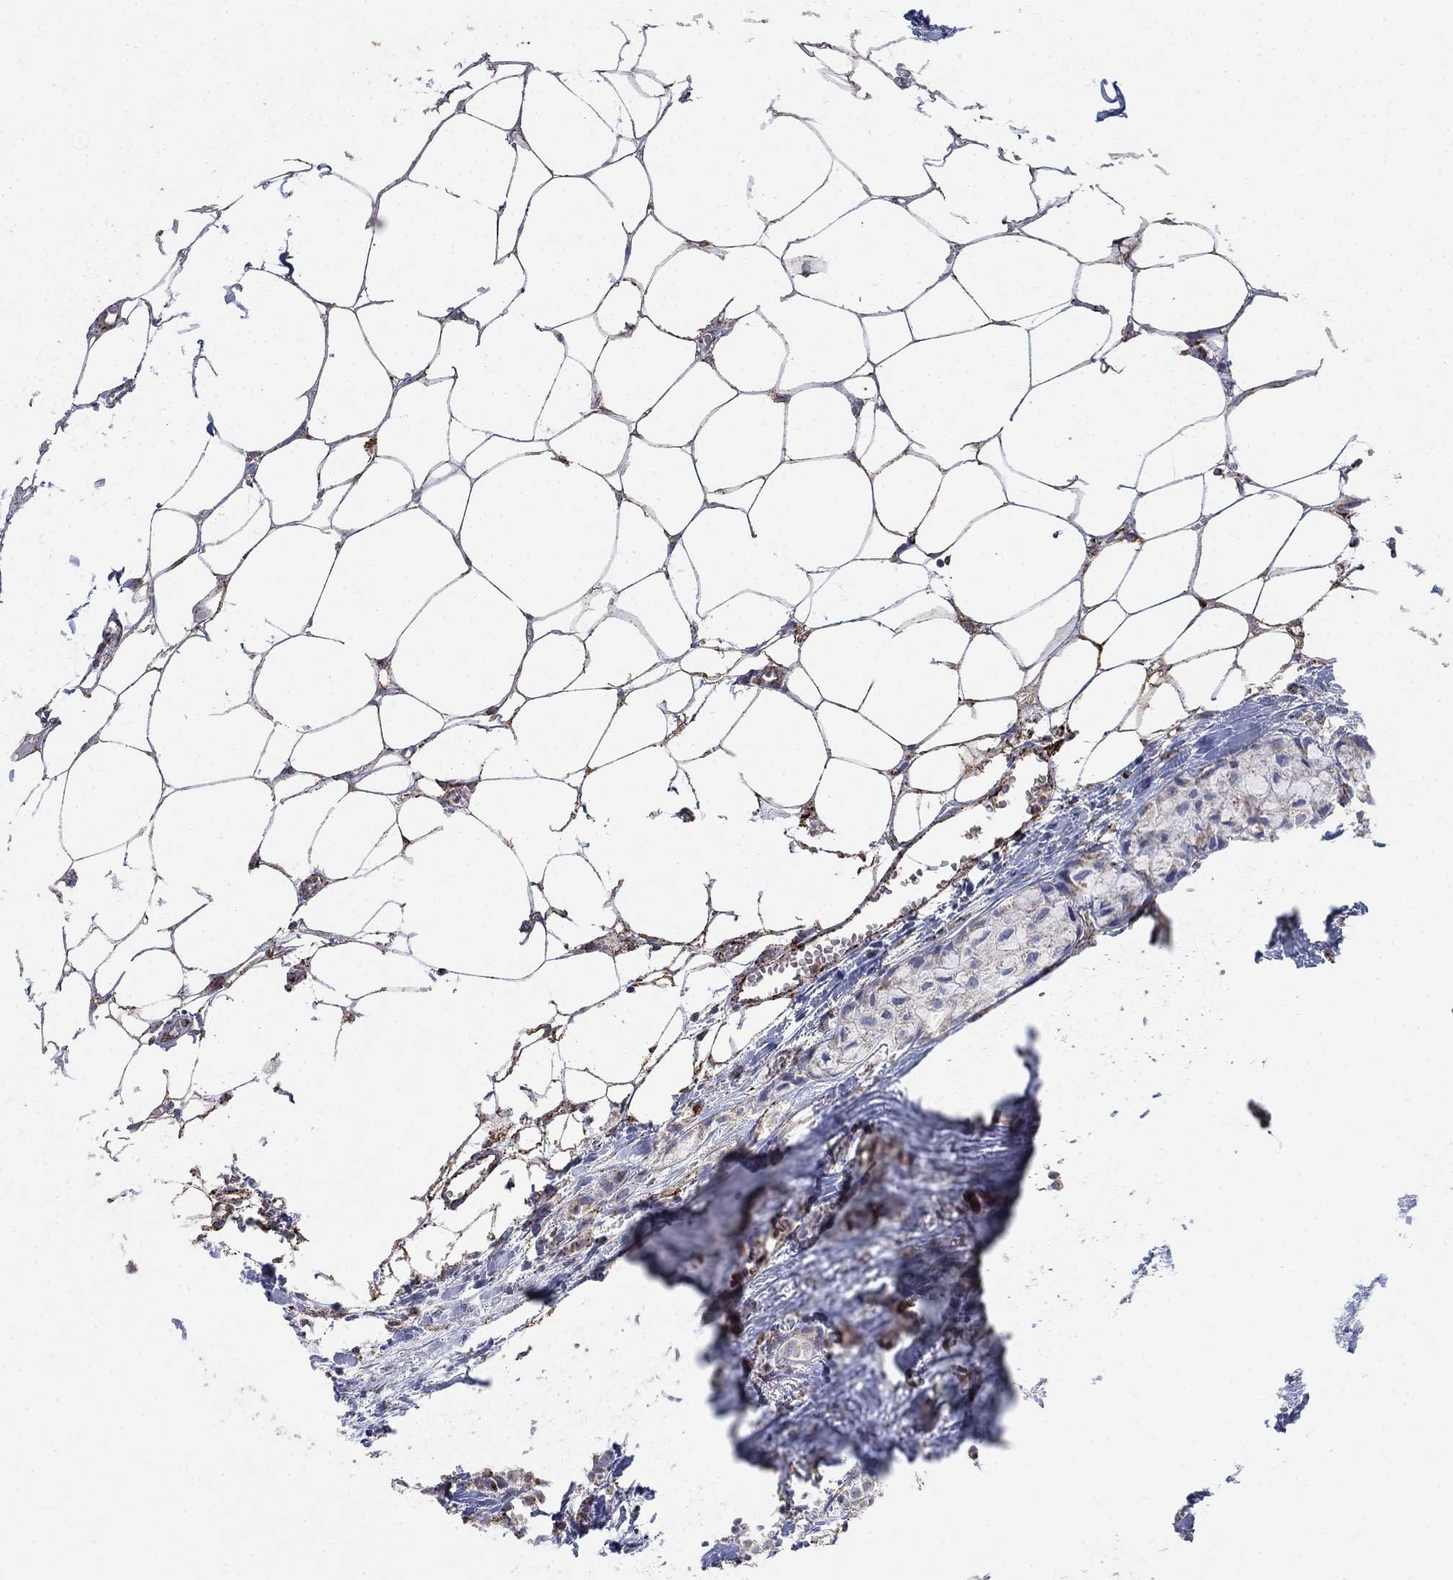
{"staining": {"intensity": "weak", "quantity": ">75%", "location": "cytoplasmic/membranous"}, "tissue": "breast cancer", "cell_type": "Tumor cells", "image_type": "cancer", "snomed": [{"axis": "morphology", "description": "Duct carcinoma"}, {"axis": "topography", "description": "Breast"}], "caption": "Approximately >75% of tumor cells in breast cancer (invasive ductal carcinoma) exhibit weak cytoplasmic/membranous protein expression as visualized by brown immunohistochemical staining.", "gene": "PNPLA2", "patient": {"sex": "female", "age": 85}}